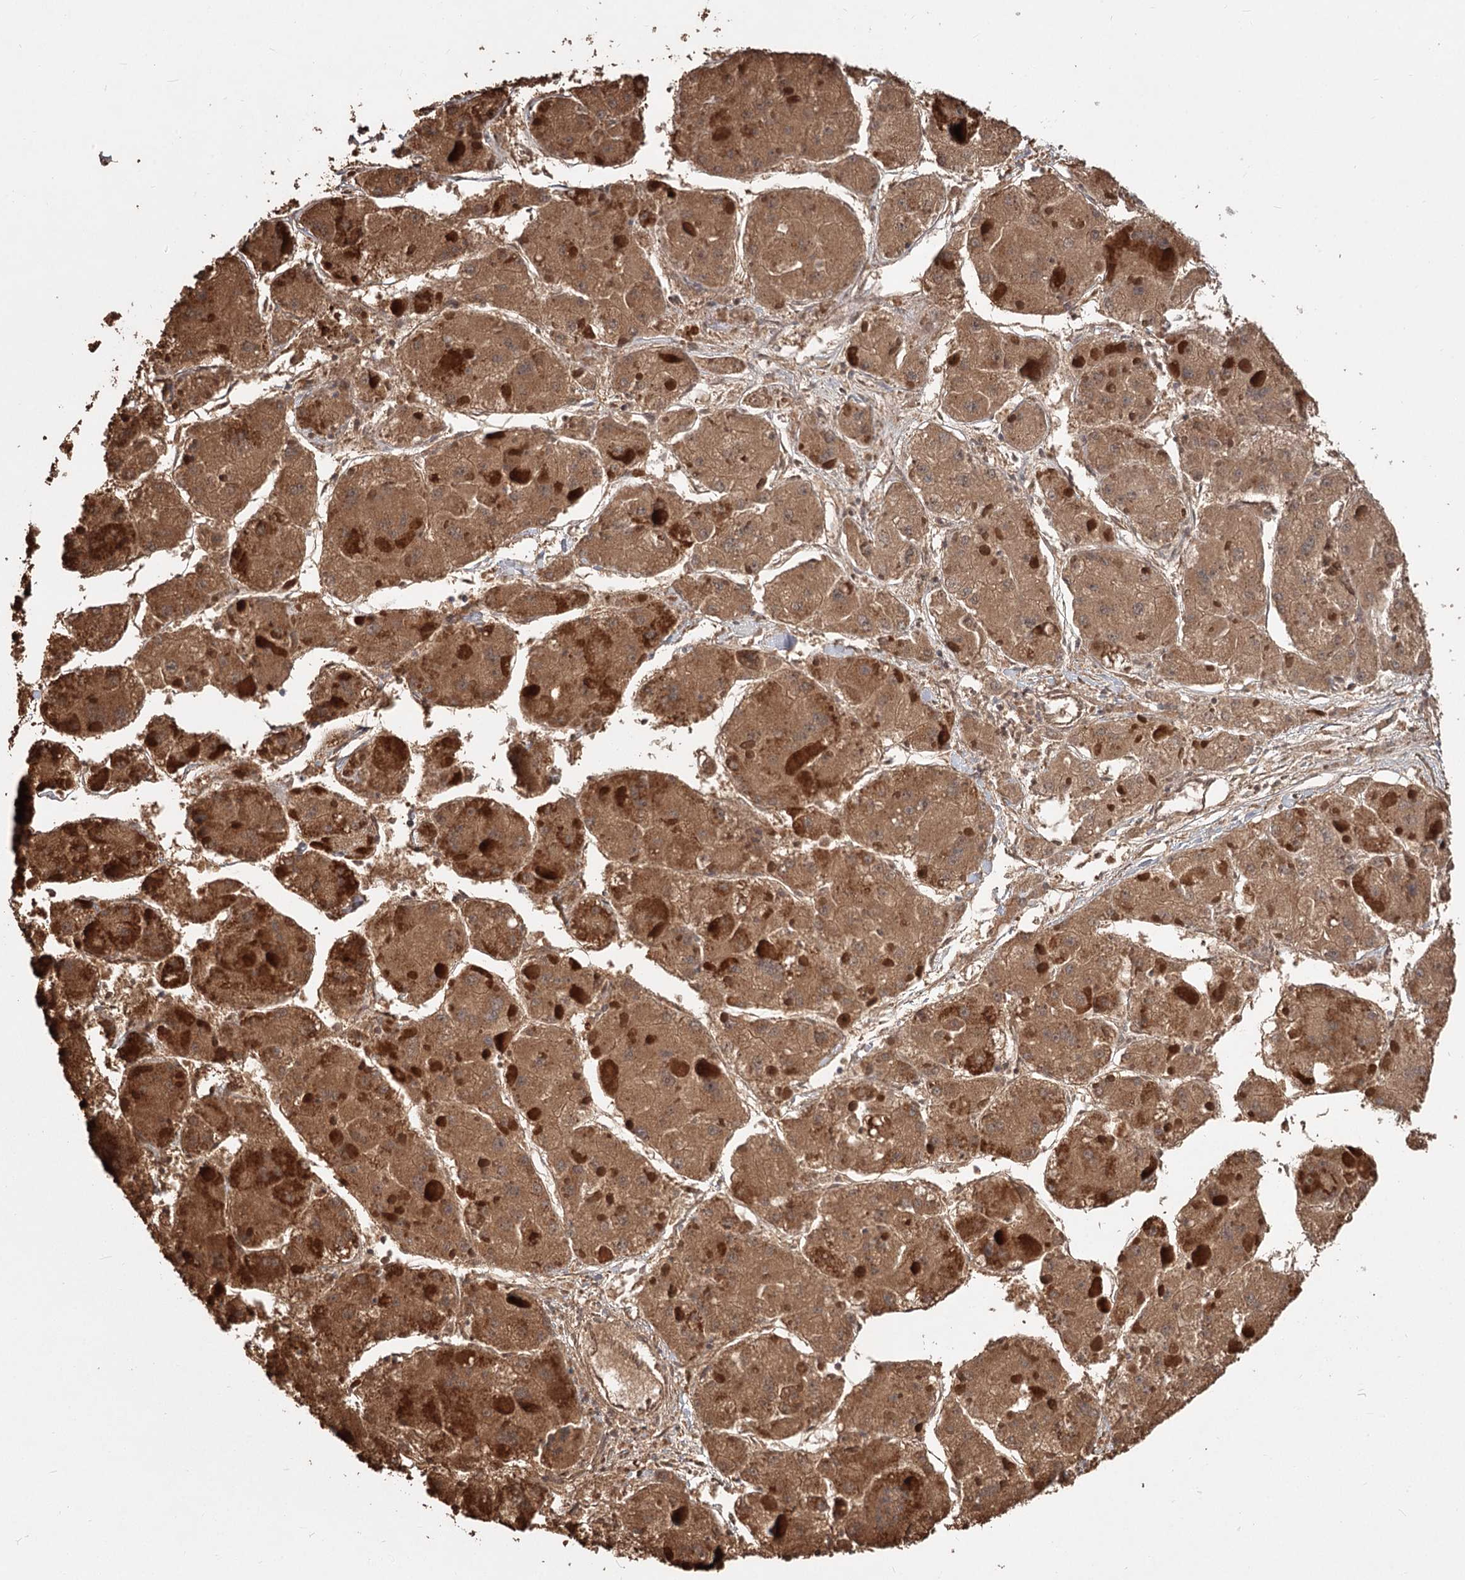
{"staining": {"intensity": "moderate", "quantity": ">75%", "location": "cytoplasmic/membranous"}, "tissue": "liver cancer", "cell_type": "Tumor cells", "image_type": "cancer", "snomed": [{"axis": "morphology", "description": "Carcinoma, Hepatocellular, NOS"}, {"axis": "topography", "description": "Liver"}], "caption": "This is an image of immunohistochemistry (IHC) staining of liver hepatocellular carcinoma, which shows moderate positivity in the cytoplasmic/membranous of tumor cells.", "gene": "CDC123", "patient": {"sex": "female", "age": 73}}